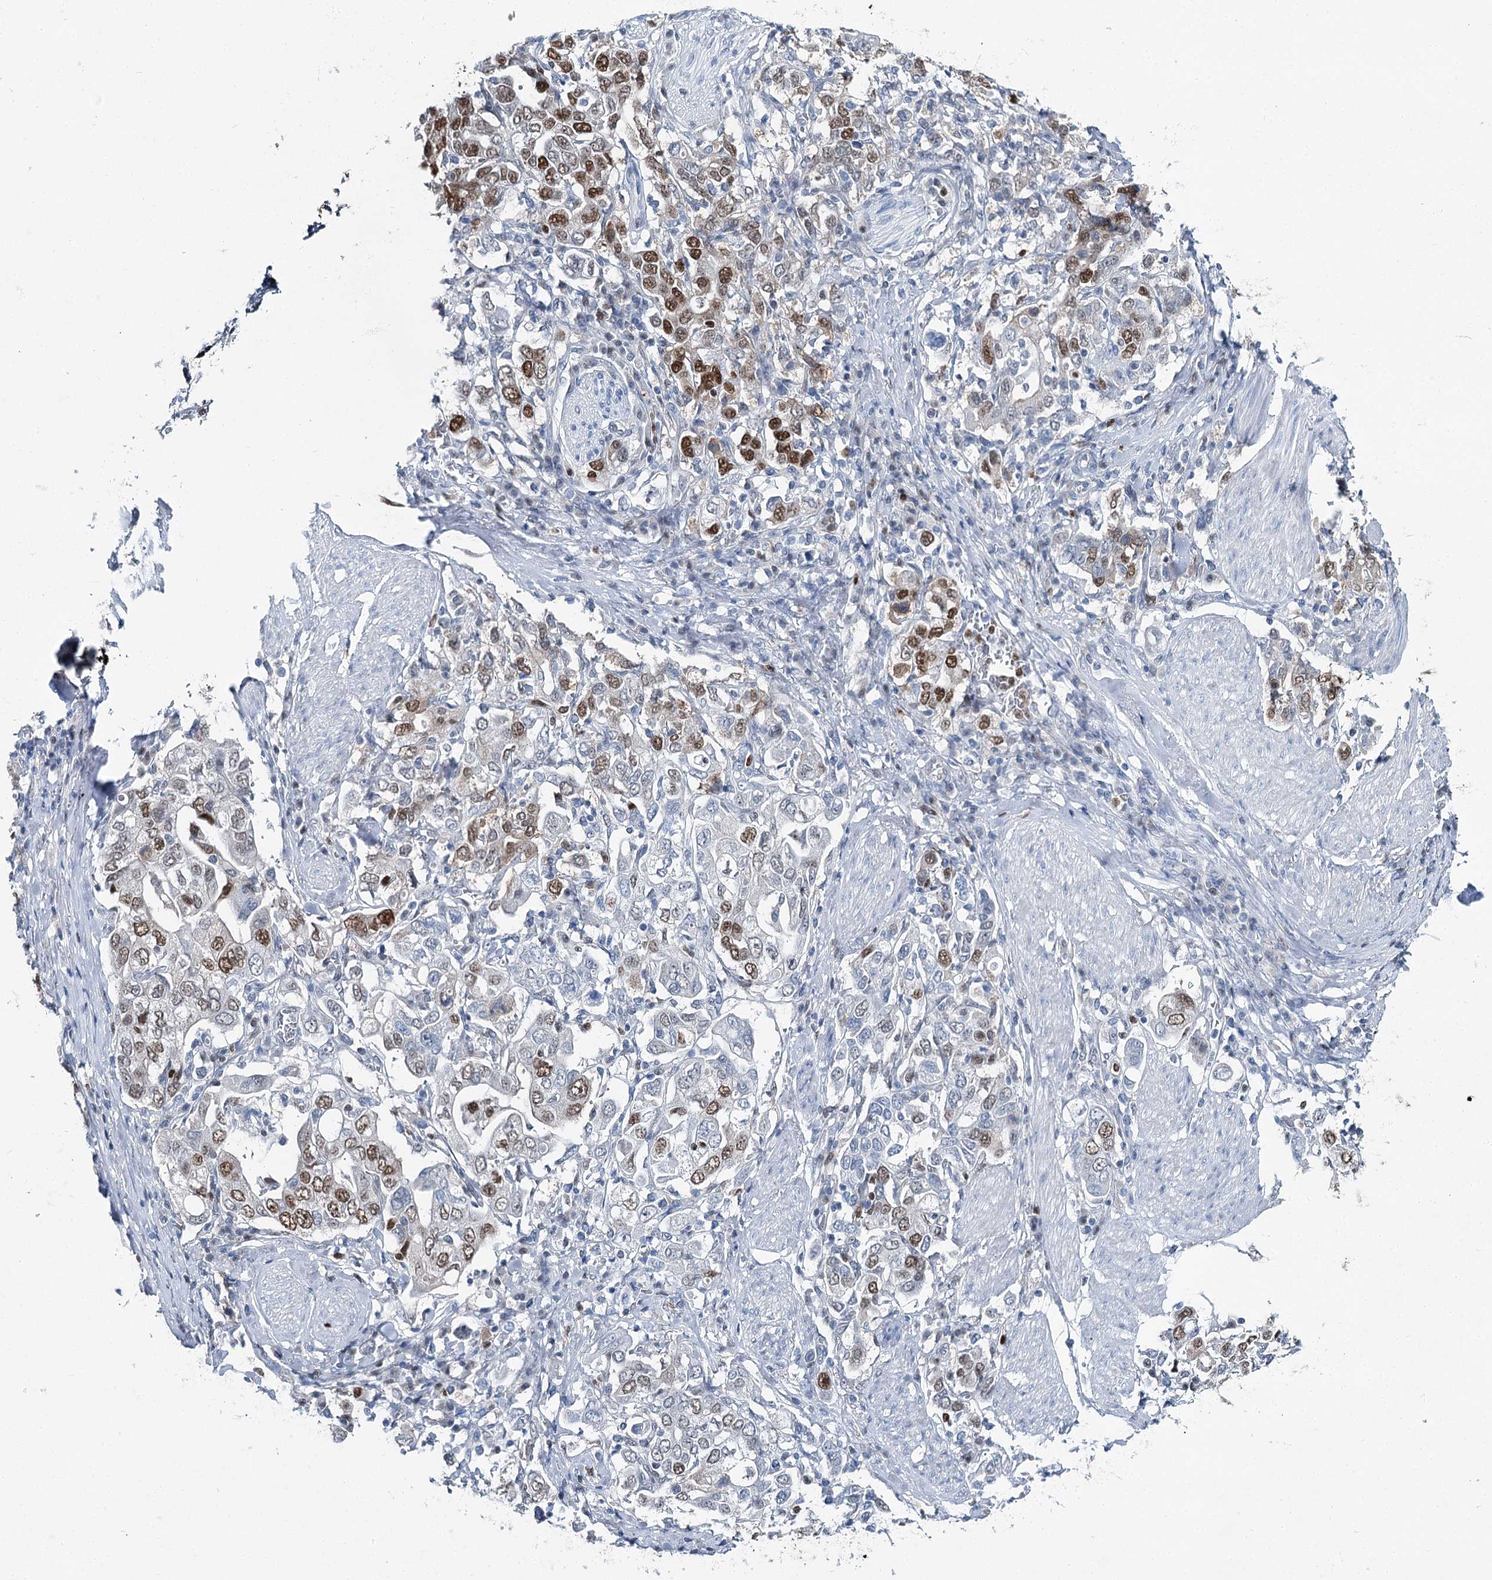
{"staining": {"intensity": "moderate", "quantity": ">75%", "location": "nuclear"}, "tissue": "stomach cancer", "cell_type": "Tumor cells", "image_type": "cancer", "snomed": [{"axis": "morphology", "description": "Adenocarcinoma, NOS"}, {"axis": "topography", "description": "Stomach, upper"}], "caption": "IHC staining of stomach cancer, which shows medium levels of moderate nuclear positivity in approximately >75% of tumor cells indicating moderate nuclear protein positivity. The staining was performed using DAB (brown) for protein detection and nuclei were counterstained in hematoxylin (blue).", "gene": "HAT1", "patient": {"sex": "male", "age": 62}}